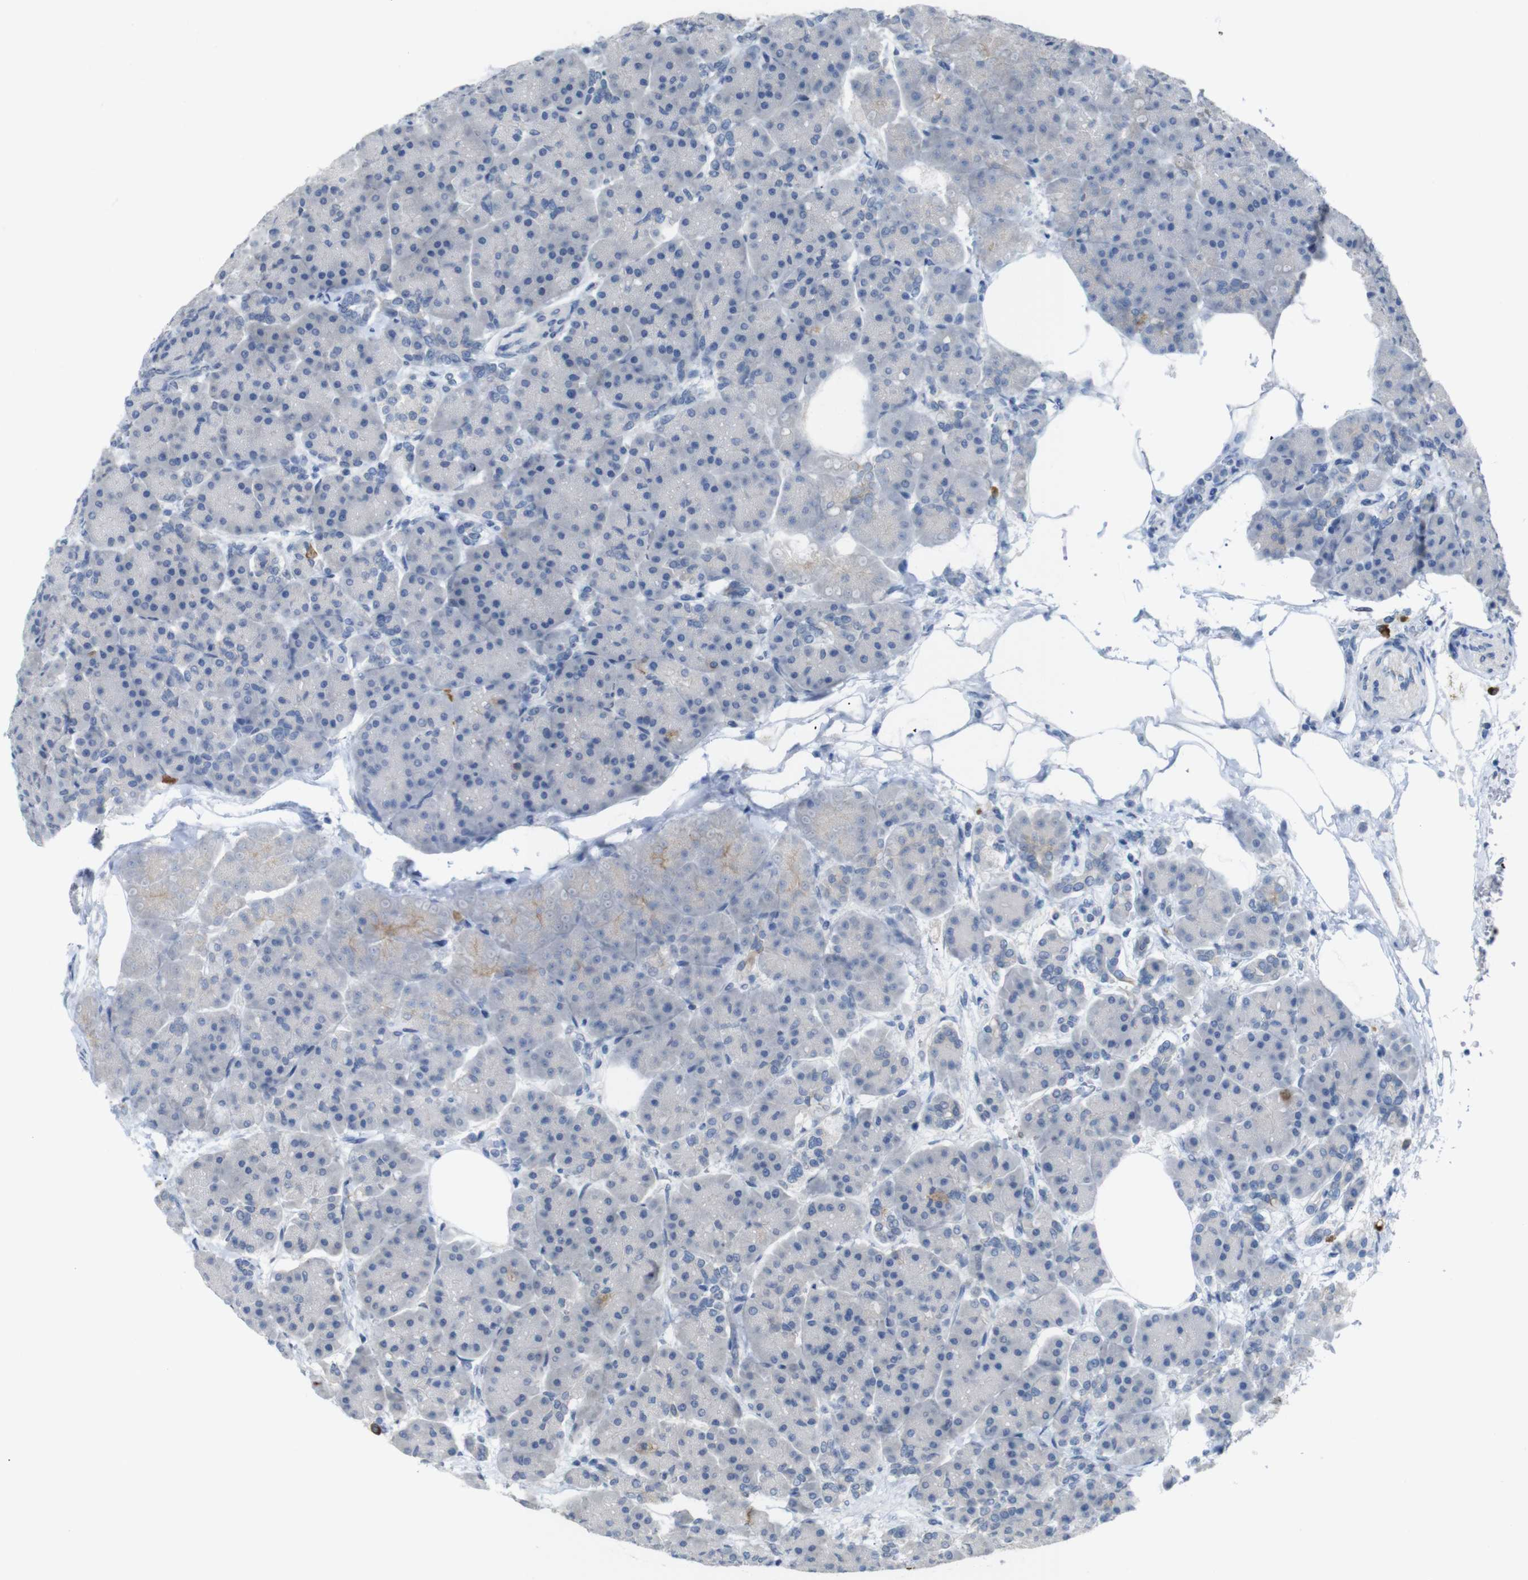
{"staining": {"intensity": "negative", "quantity": "none", "location": "none"}, "tissue": "pancreas", "cell_type": "Exocrine glandular cells", "image_type": "normal", "snomed": [{"axis": "morphology", "description": "Normal tissue, NOS"}, {"axis": "topography", "description": "Pancreas"}], "caption": "This is a histopathology image of IHC staining of benign pancreas, which shows no staining in exocrine glandular cells.", "gene": "CHRM5", "patient": {"sex": "female", "age": 70}}